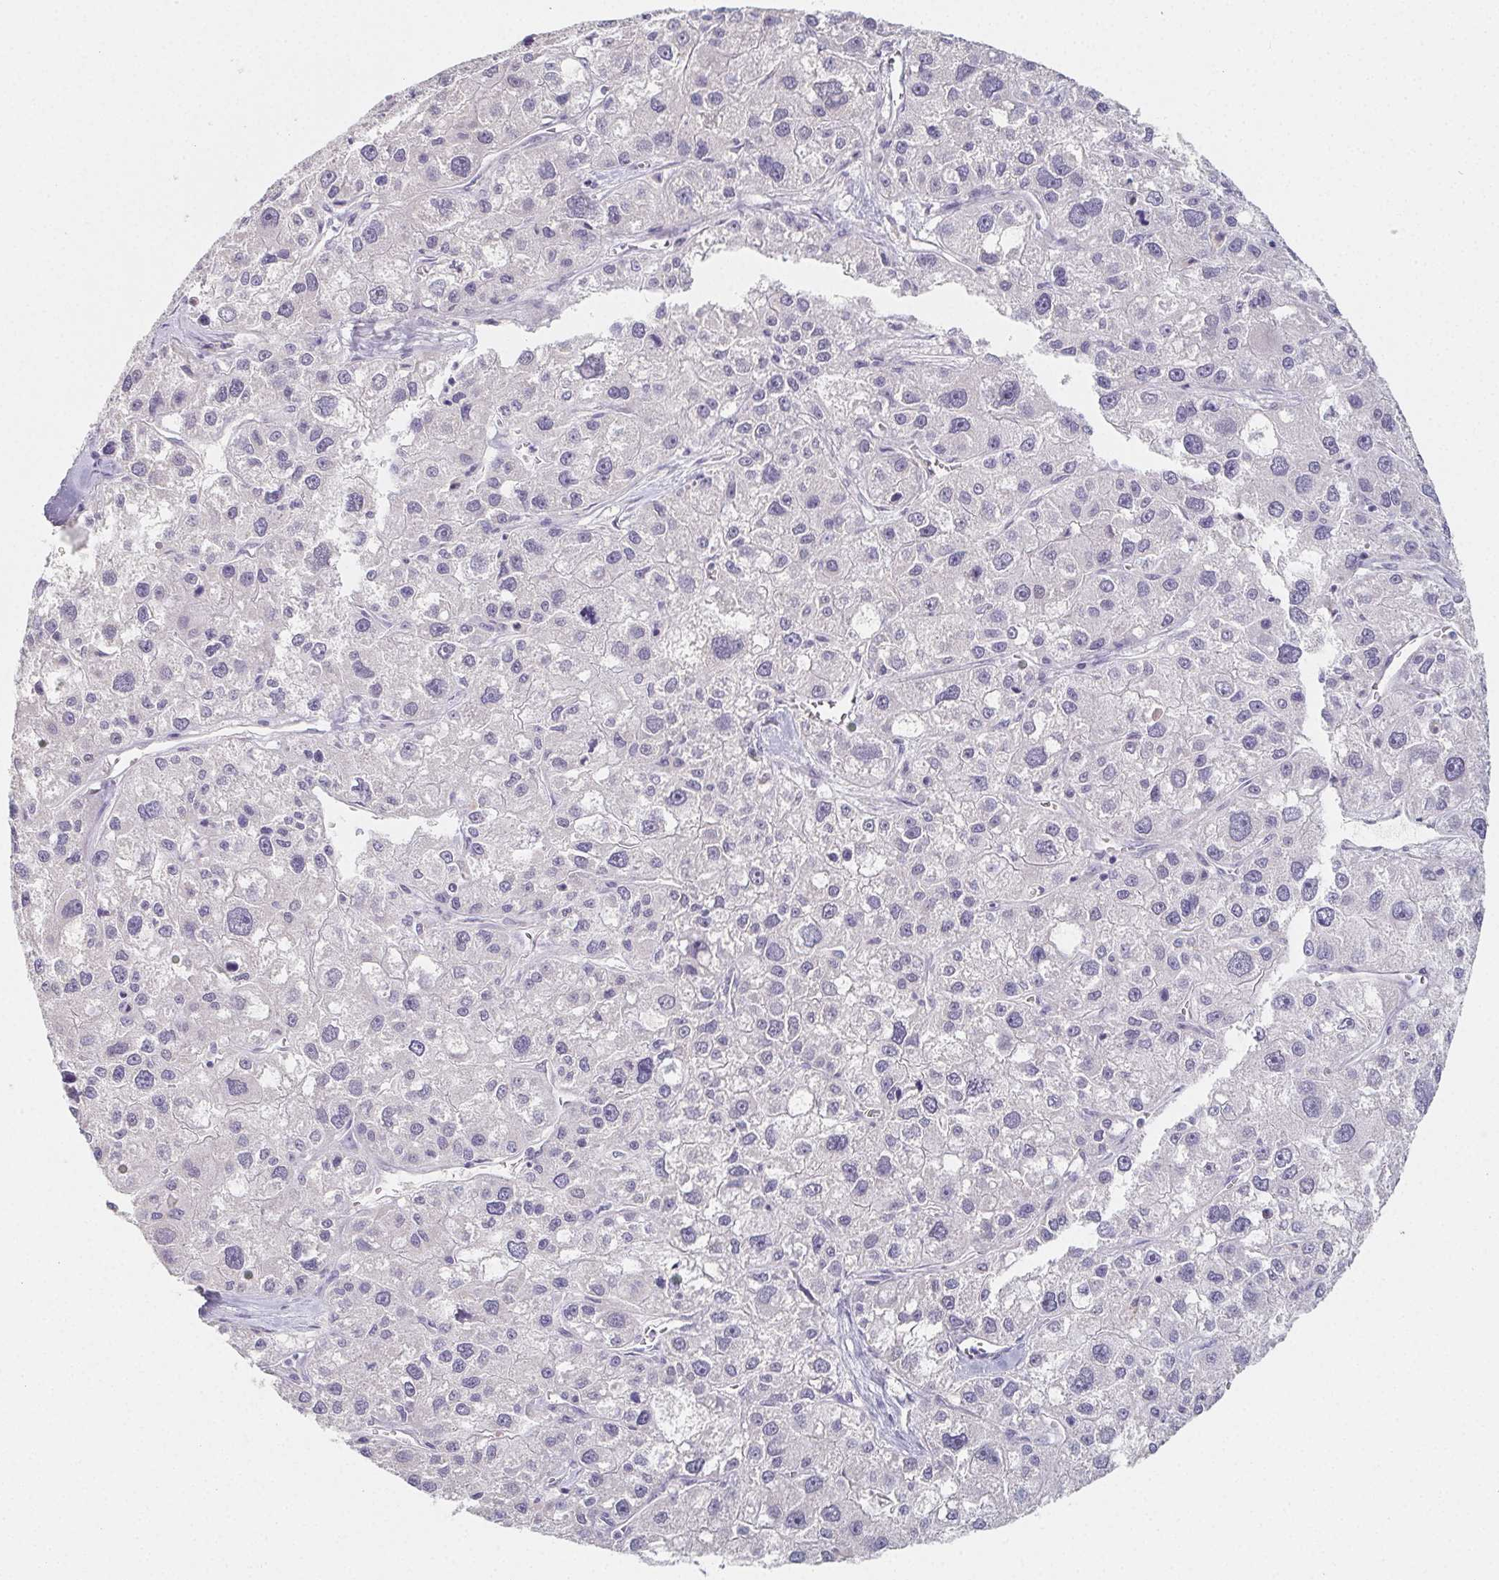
{"staining": {"intensity": "negative", "quantity": "none", "location": "none"}, "tissue": "liver cancer", "cell_type": "Tumor cells", "image_type": "cancer", "snomed": [{"axis": "morphology", "description": "Carcinoma, Hepatocellular, NOS"}, {"axis": "topography", "description": "Liver"}], "caption": "High magnification brightfield microscopy of hepatocellular carcinoma (liver) stained with DAB (3,3'-diaminobenzidine) (brown) and counterstained with hematoxylin (blue): tumor cells show no significant positivity. Nuclei are stained in blue.", "gene": "GLIPR1L1", "patient": {"sex": "male", "age": 73}}